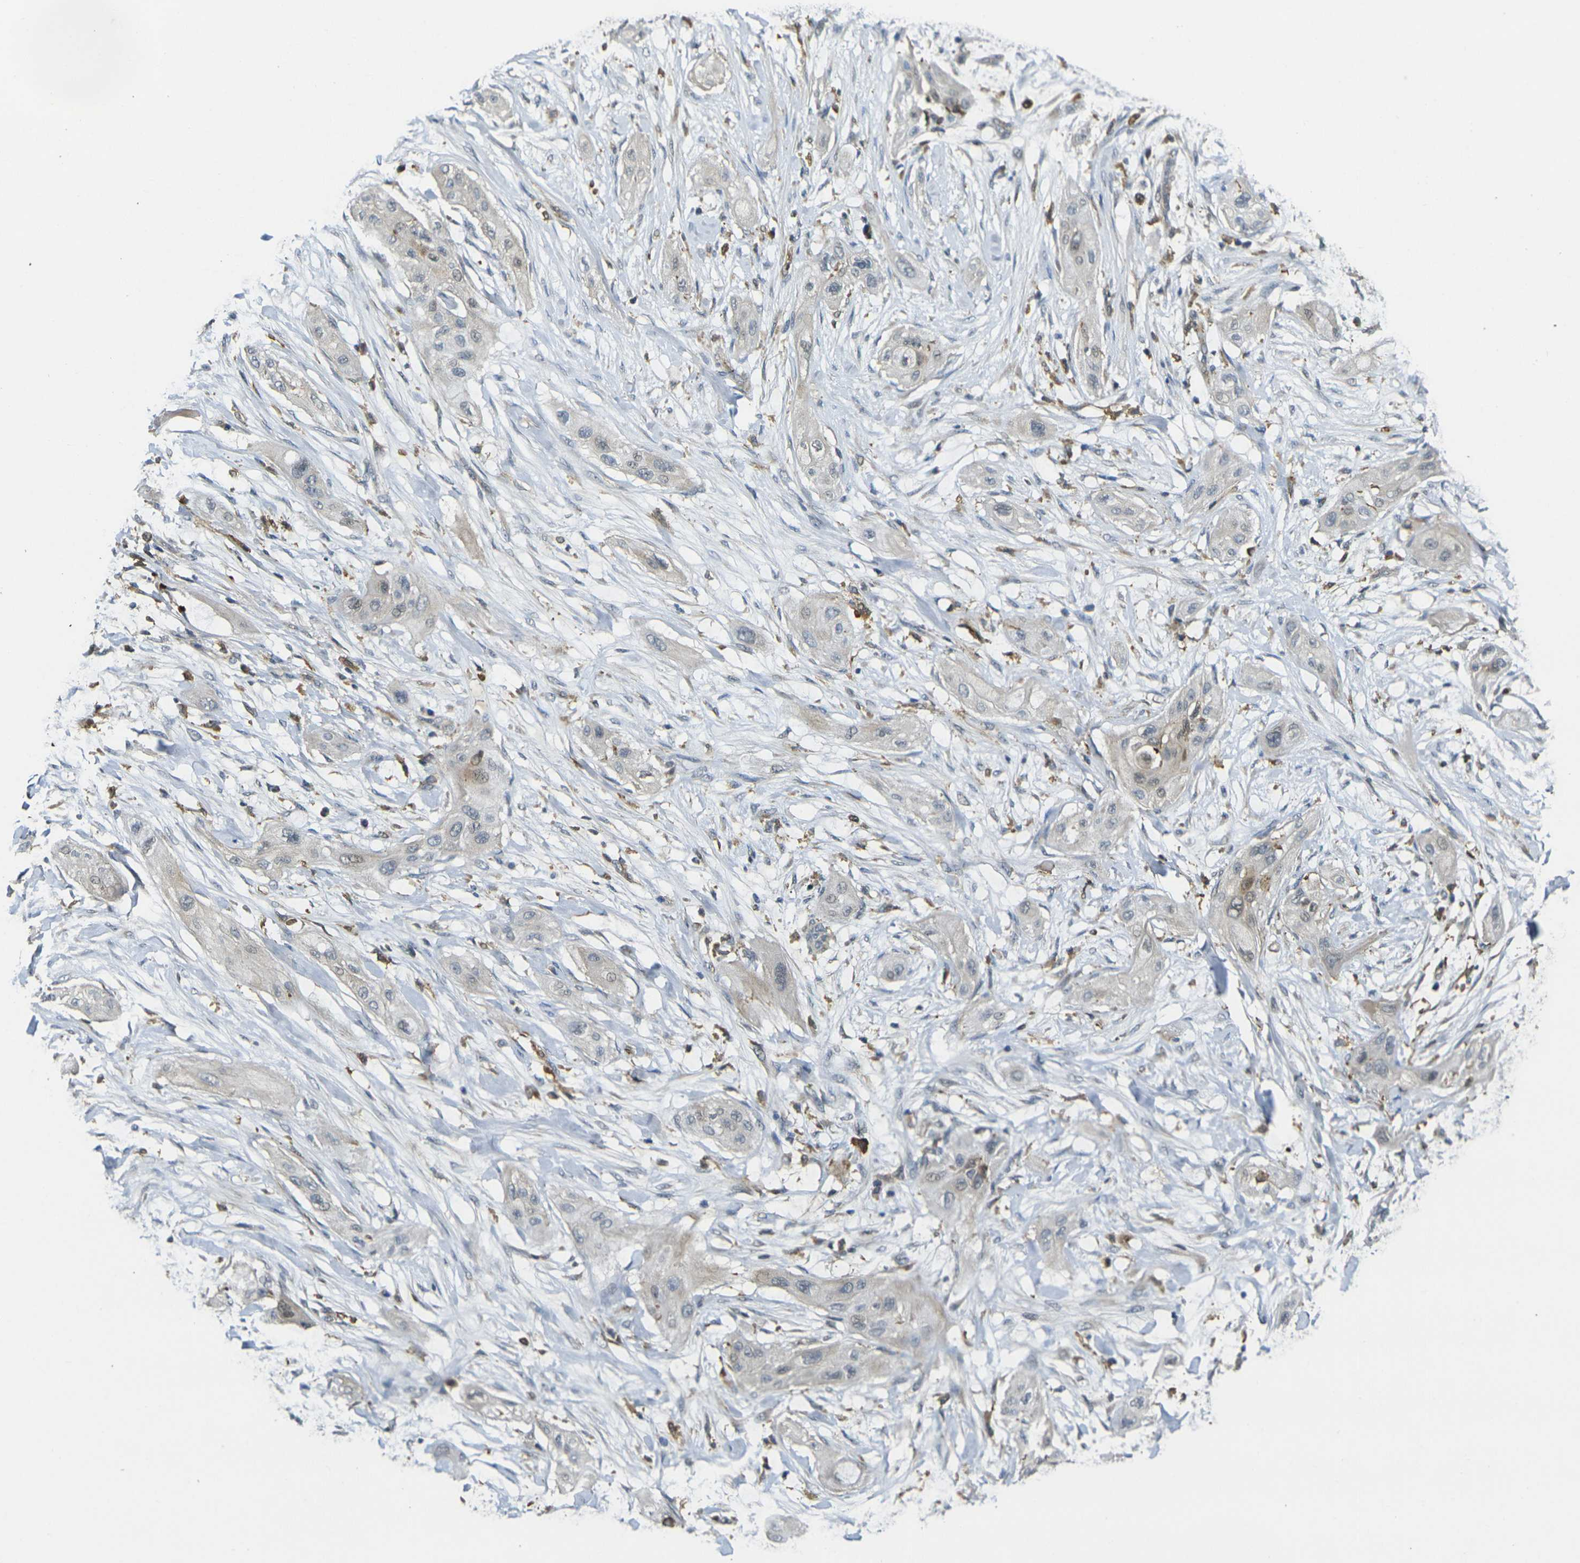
{"staining": {"intensity": "weak", "quantity": "25%-75%", "location": "cytoplasmic/membranous"}, "tissue": "lung cancer", "cell_type": "Tumor cells", "image_type": "cancer", "snomed": [{"axis": "morphology", "description": "Squamous cell carcinoma, NOS"}, {"axis": "topography", "description": "Lung"}], "caption": "The immunohistochemical stain labels weak cytoplasmic/membranous positivity in tumor cells of lung cancer tissue.", "gene": "PIGL", "patient": {"sex": "female", "age": 47}}